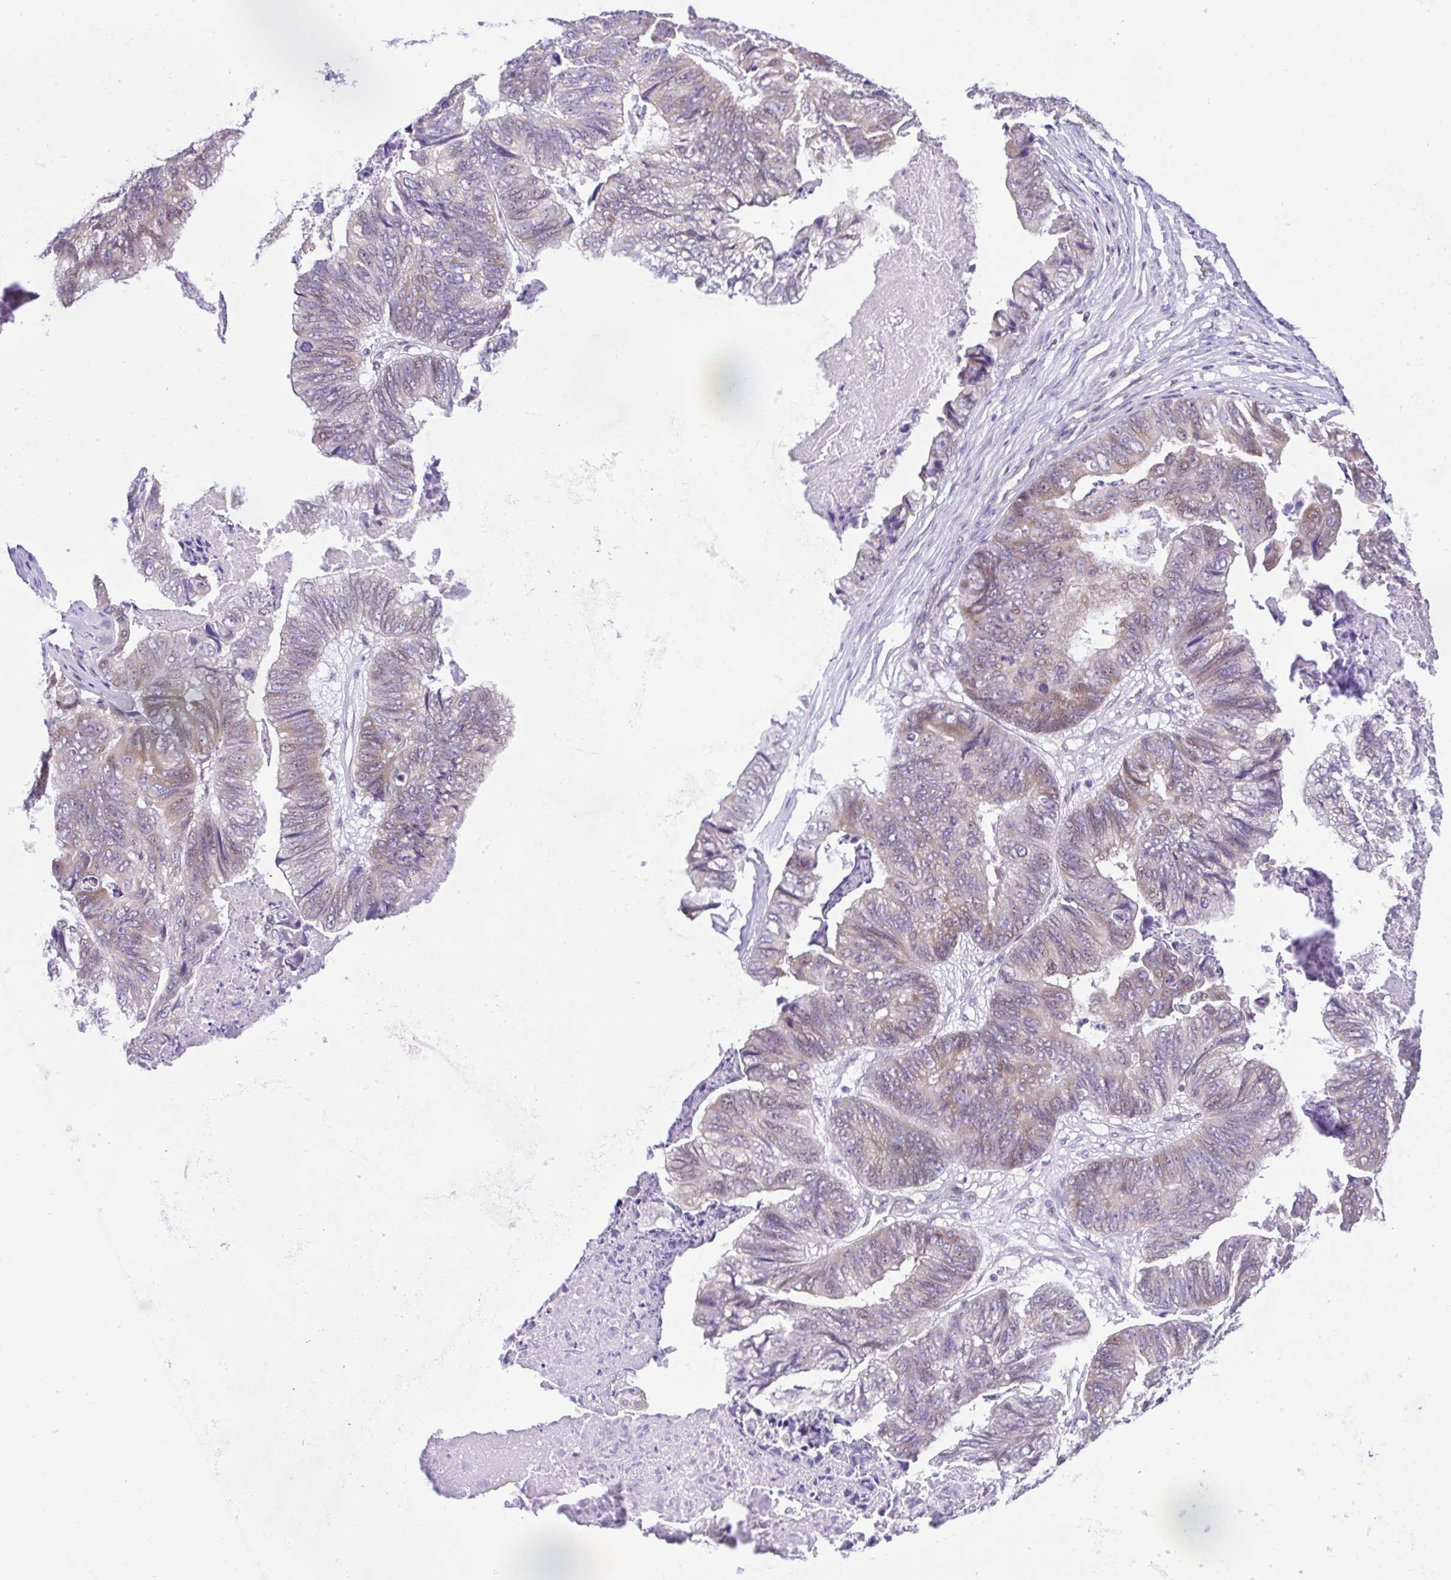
{"staining": {"intensity": "weak", "quantity": "25%-75%", "location": "cytoplasmic/membranous"}, "tissue": "stomach cancer", "cell_type": "Tumor cells", "image_type": "cancer", "snomed": [{"axis": "morphology", "description": "Adenocarcinoma, NOS"}, {"axis": "topography", "description": "Stomach, lower"}], "caption": "Human stomach adenocarcinoma stained for a protein (brown) reveals weak cytoplasmic/membranous positive staining in approximately 25%-75% of tumor cells.", "gene": "TGM3", "patient": {"sex": "male", "age": 77}}